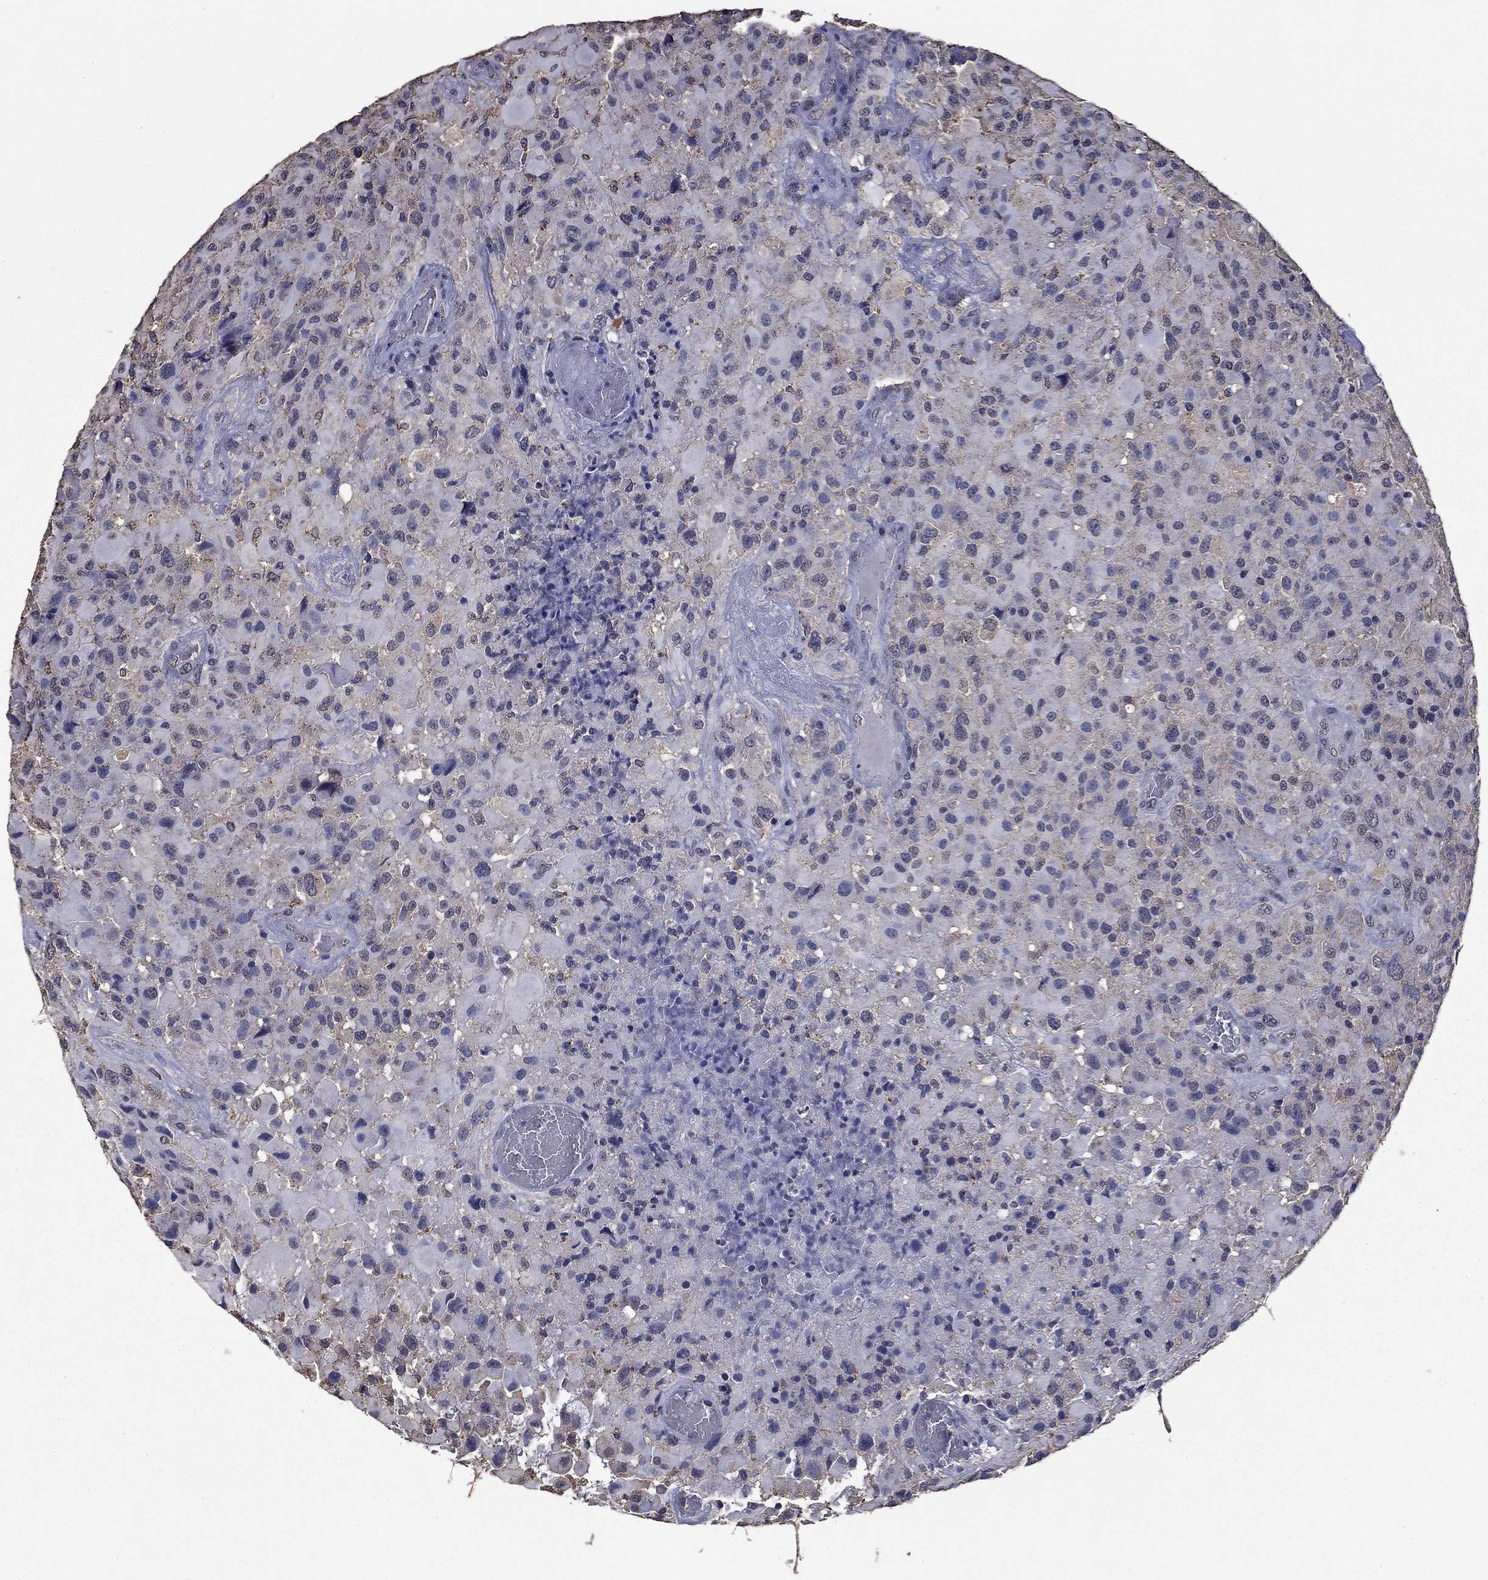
{"staining": {"intensity": "negative", "quantity": "none", "location": "none"}, "tissue": "glioma", "cell_type": "Tumor cells", "image_type": "cancer", "snomed": [{"axis": "morphology", "description": "Glioma, malignant, High grade"}, {"axis": "topography", "description": "Cerebral cortex"}], "caption": "Tumor cells are negative for brown protein staining in glioma.", "gene": "MFAP3L", "patient": {"sex": "male", "age": 35}}